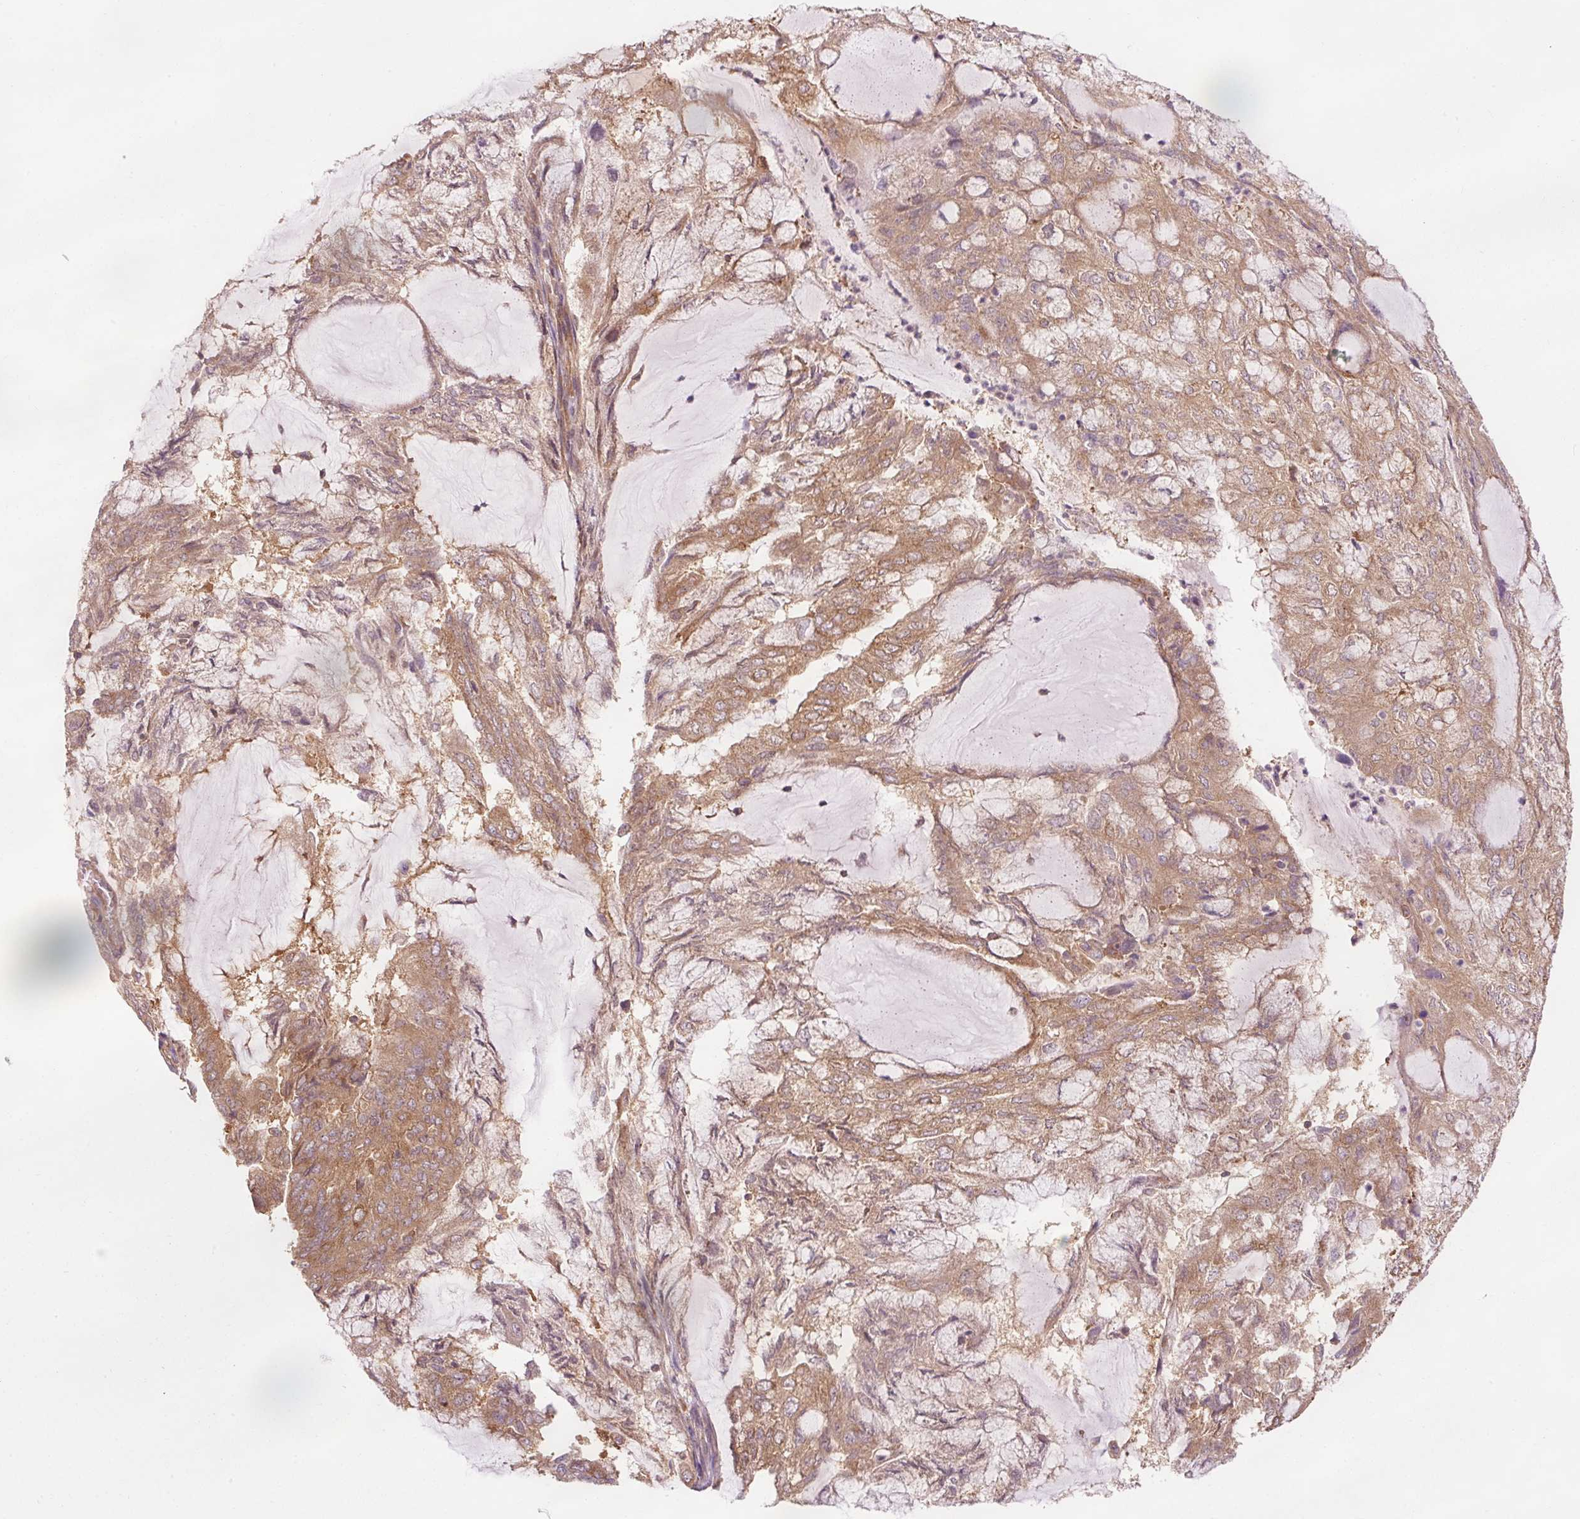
{"staining": {"intensity": "moderate", "quantity": ">75%", "location": "cytoplasmic/membranous"}, "tissue": "endometrial cancer", "cell_type": "Tumor cells", "image_type": "cancer", "snomed": [{"axis": "morphology", "description": "Adenocarcinoma, NOS"}, {"axis": "topography", "description": "Endometrium"}], "caption": "Immunohistochemical staining of endometrial adenocarcinoma displays medium levels of moderate cytoplasmic/membranous protein expression in about >75% of tumor cells.", "gene": "PDAP1", "patient": {"sex": "female", "age": 81}}